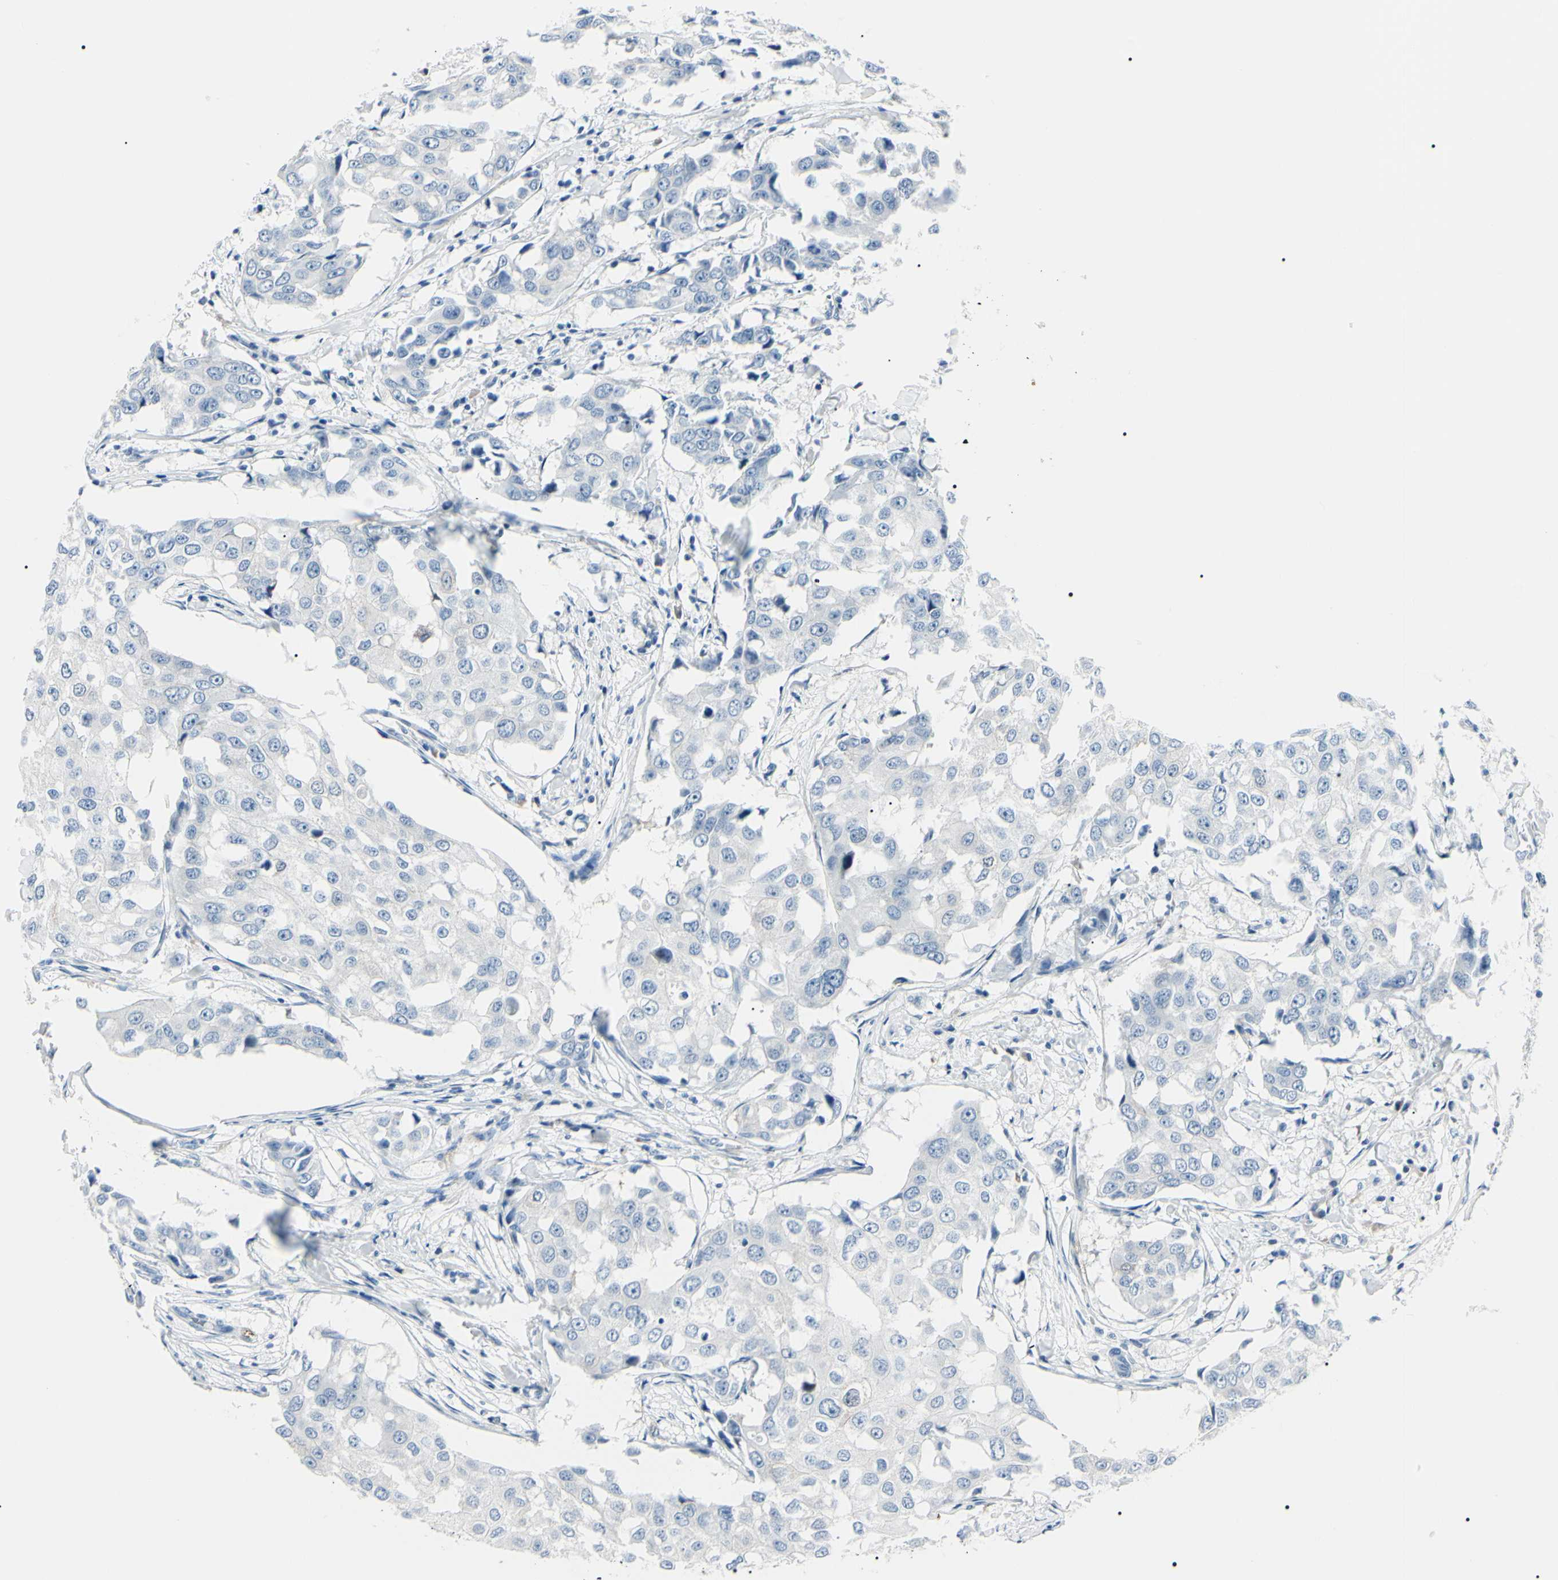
{"staining": {"intensity": "negative", "quantity": "none", "location": "none"}, "tissue": "breast cancer", "cell_type": "Tumor cells", "image_type": "cancer", "snomed": [{"axis": "morphology", "description": "Duct carcinoma"}, {"axis": "topography", "description": "Breast"}], "caption": "Tumor cells show no significant protein staining in breast cancer.", "gene": "CA2", "patient": {"sex": "female", "age": 27}}